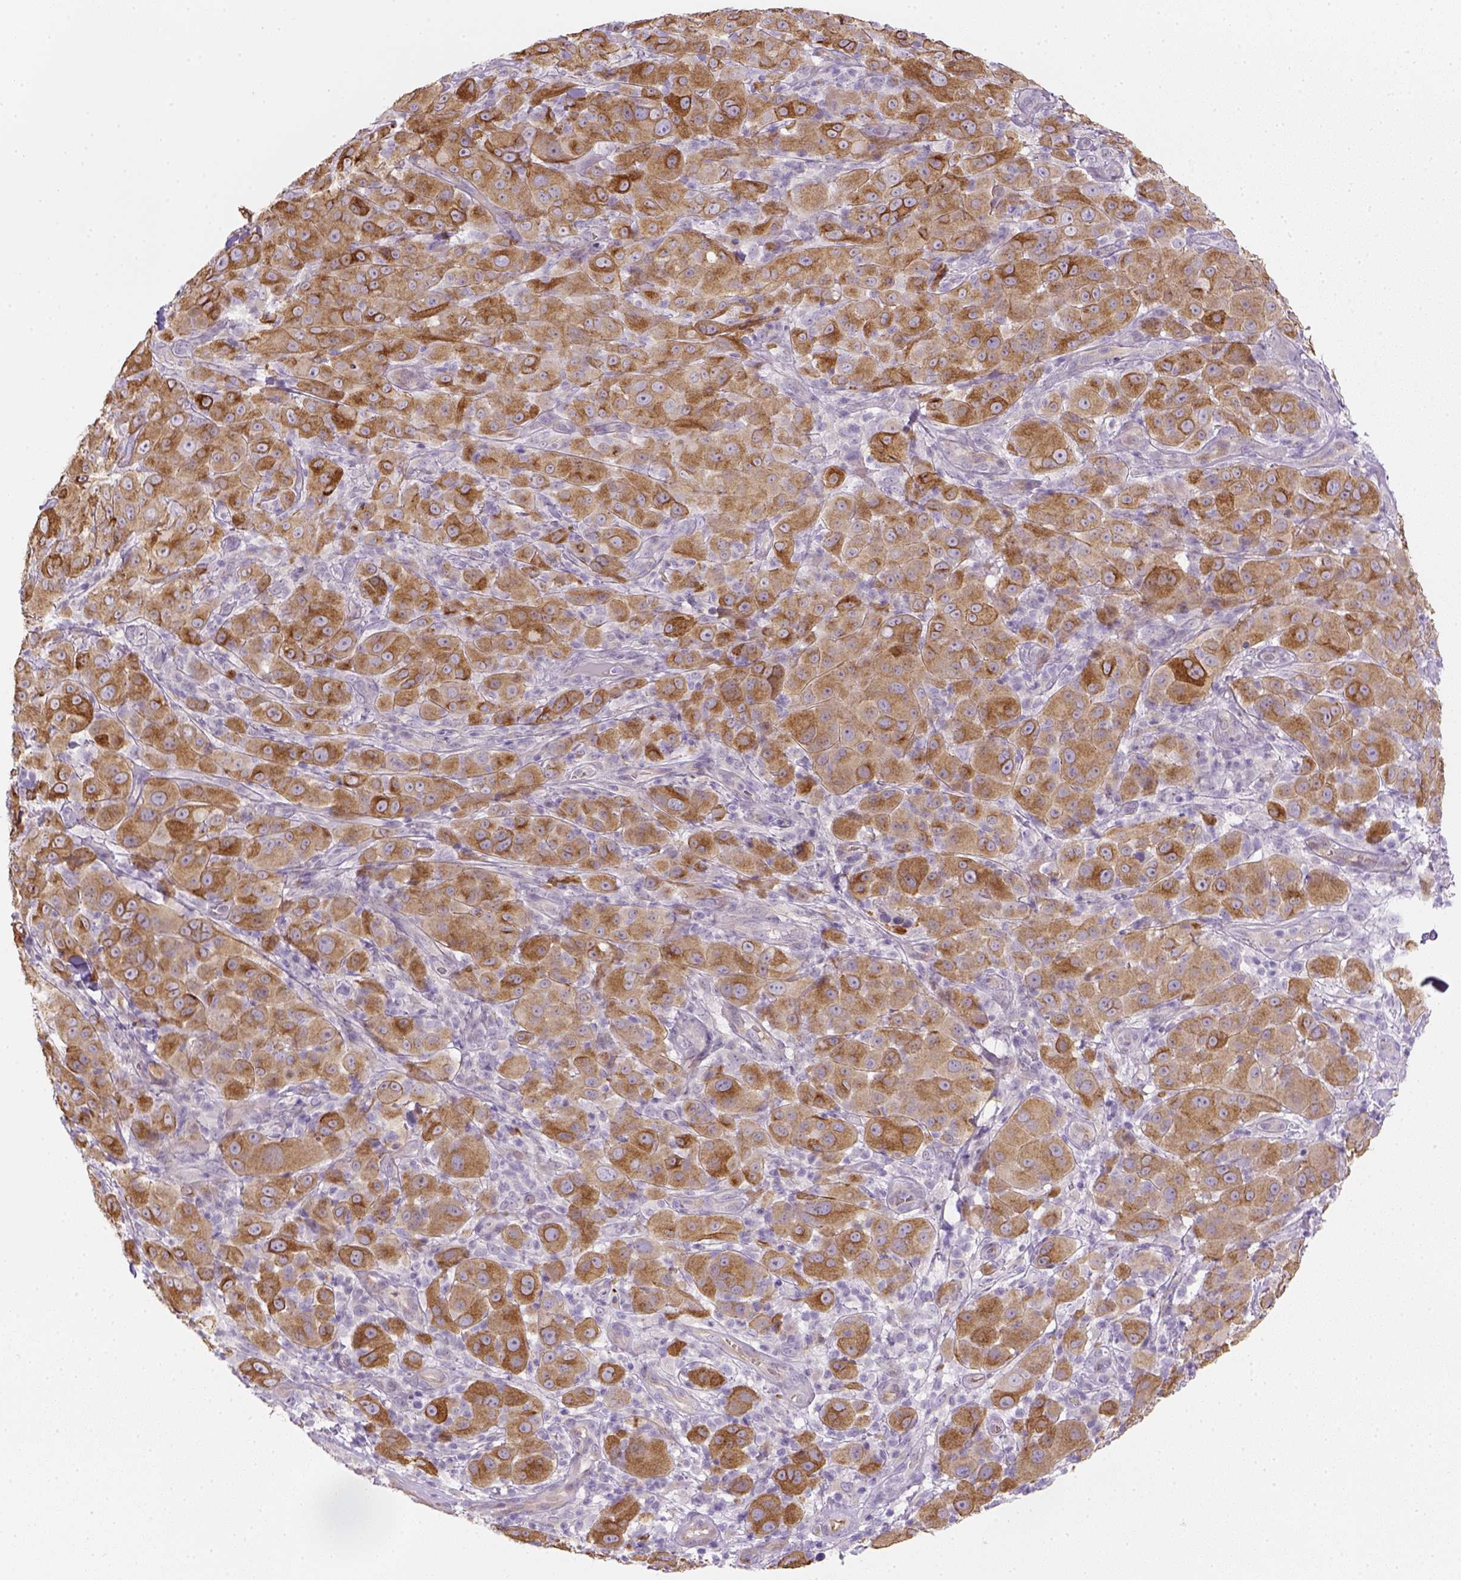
{"staining": {"intensity": "moderate", "quantity": ">75%", "location": "cytoplasmic/membranous"}, "tissue": "melanoma", "cell_type": "Tumor cells", "image_type": "cancer", "snomed": [{"axis": "morphology", "description": "Malignant melanoma, NOS"}, {"axis": "topography", "description": "Skin"}], "caption": "Moderate cytoplasmic/membranous staining is seen in about >75% of tumor cells in malignant melanoma.", "gene": "CACNB1", "patient": {"sex": "female", "age": 87}}